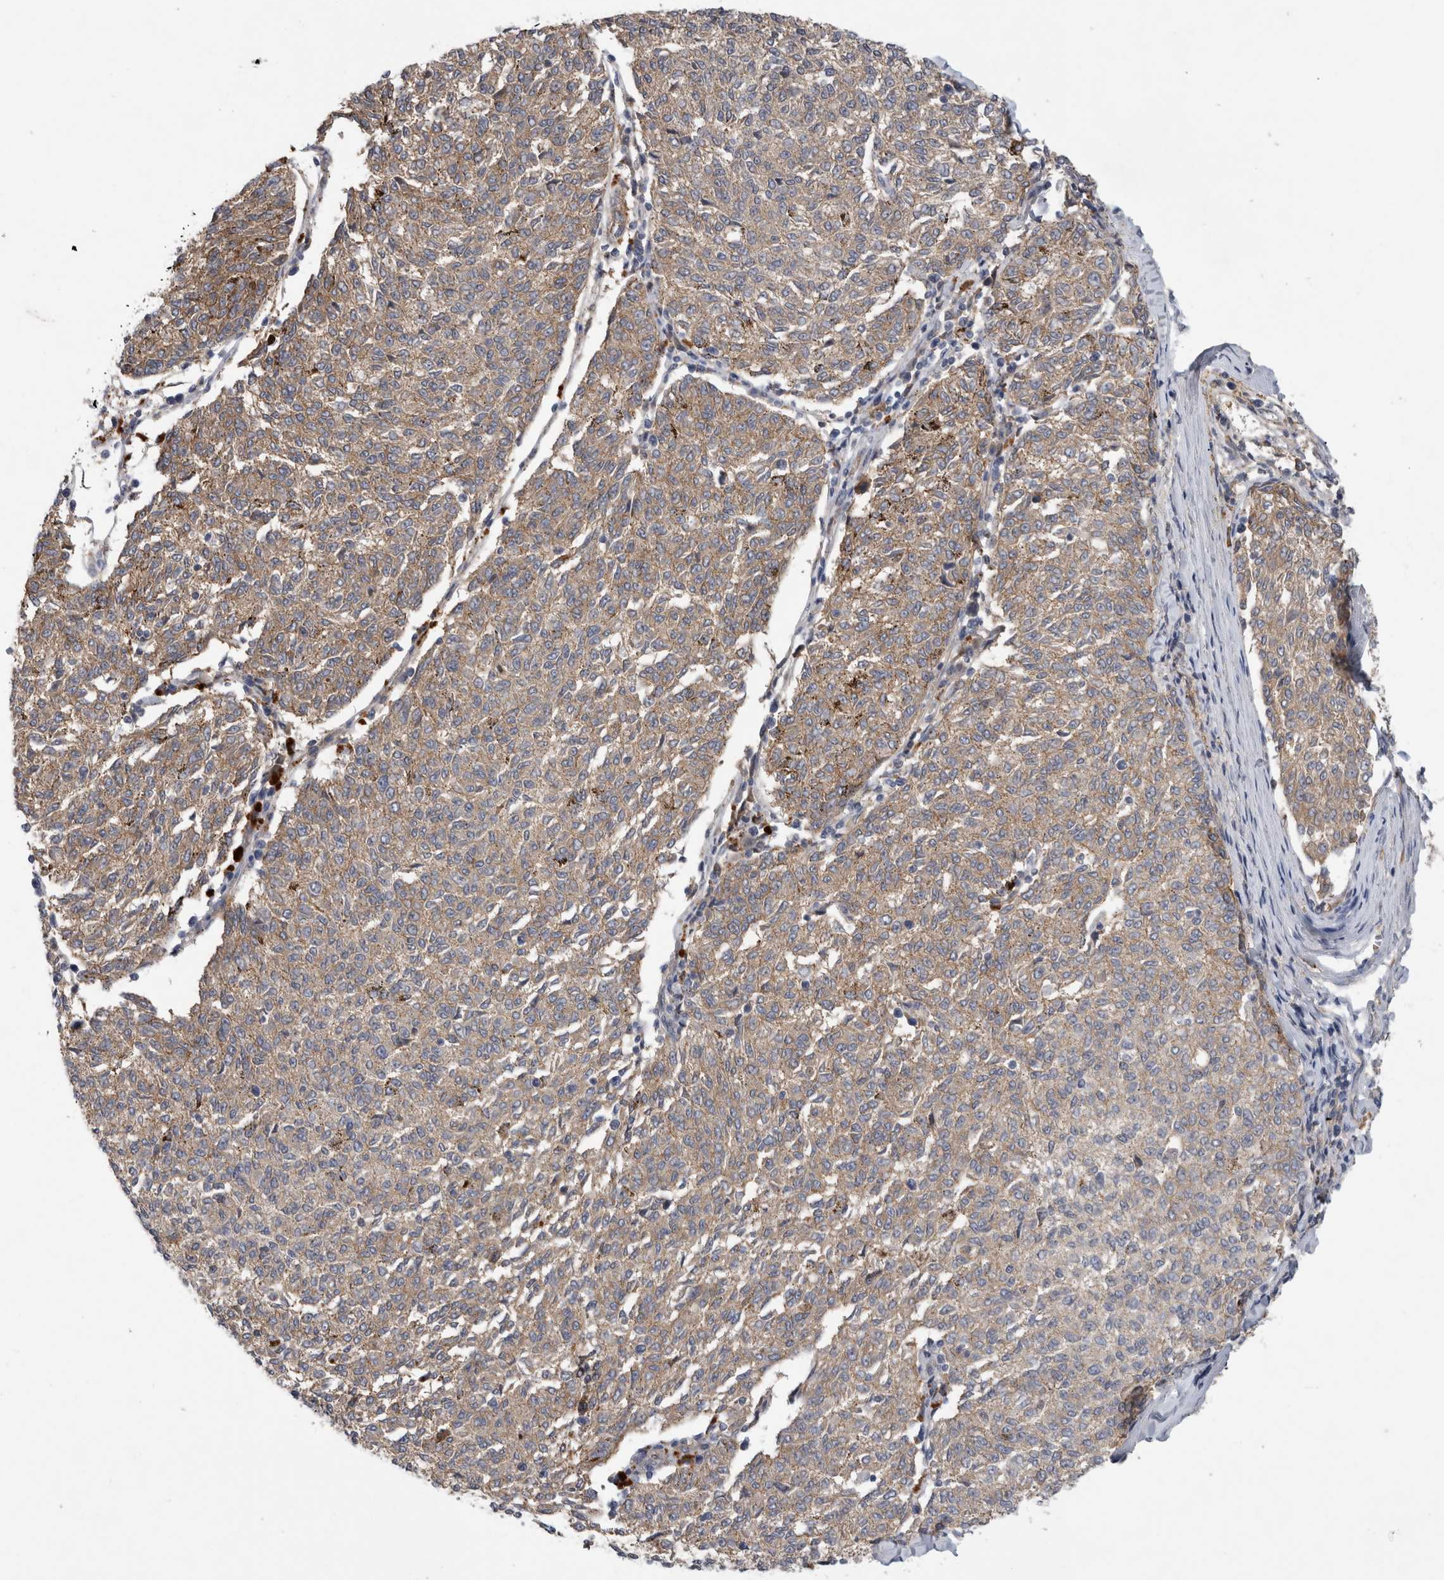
{"staining": {"intensity": "moderate", "quantity": ">75%", "location": "cytoplasmic/membranous"}, "tissue": "melanoma", "cell_type": "Tumor cells", "image_type": "cancer", "snomed": [{"axis": "morphology", "description": "Malignant melanoma, NOS"}, {"axis": "topography", "description": "Skin"}], "caption": "A brown stain shows moderate cytoplasmic/membranous positivity of a protein in human malignant melanoma tumor cells.", "gene": "ANKFY1", "patient": {"sex": "female", "age": 72}}